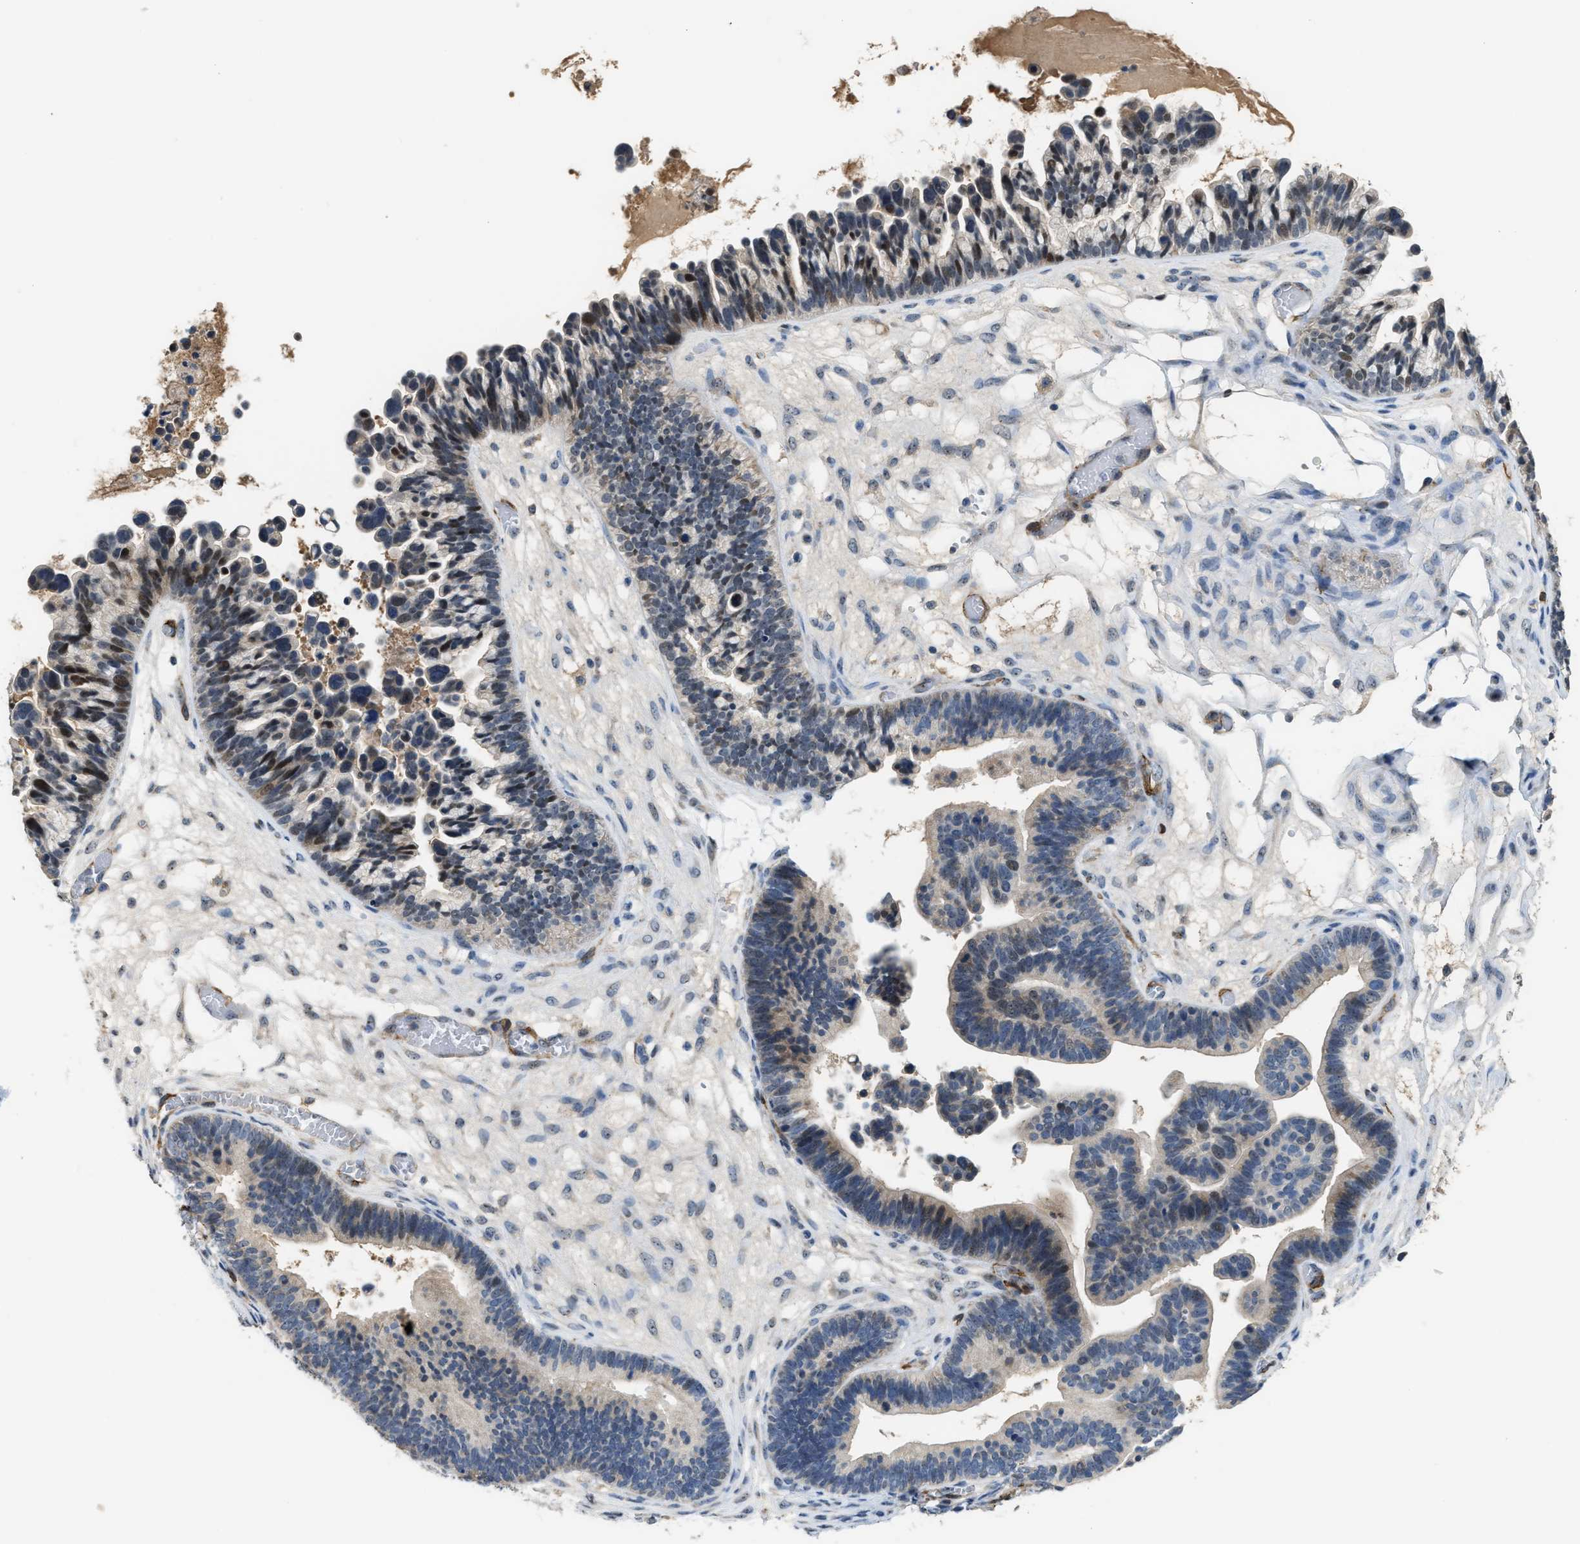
{"staining": {"intensity": "moderate", "quantity": "25%-75%", "location": "nuclear"}, "tissue": "ovarian cancer", "cell_type": "Tumor cells", "image_type": "cancer", "snomed": [{"axis": "morphology", "description": "Cystadenocarcinoma, serous, NOS"}, {"axis": "topography", "description": "Ovary"}], "caption": "Immunohistochemical staining of ovarian serous cystadenocarcinoma demonstrates moderate nuclear protein staining in approximately 25%-75% of tumor cells.", "gene": "ZNF783", "patient": {"sex": "female", "age": 56}}